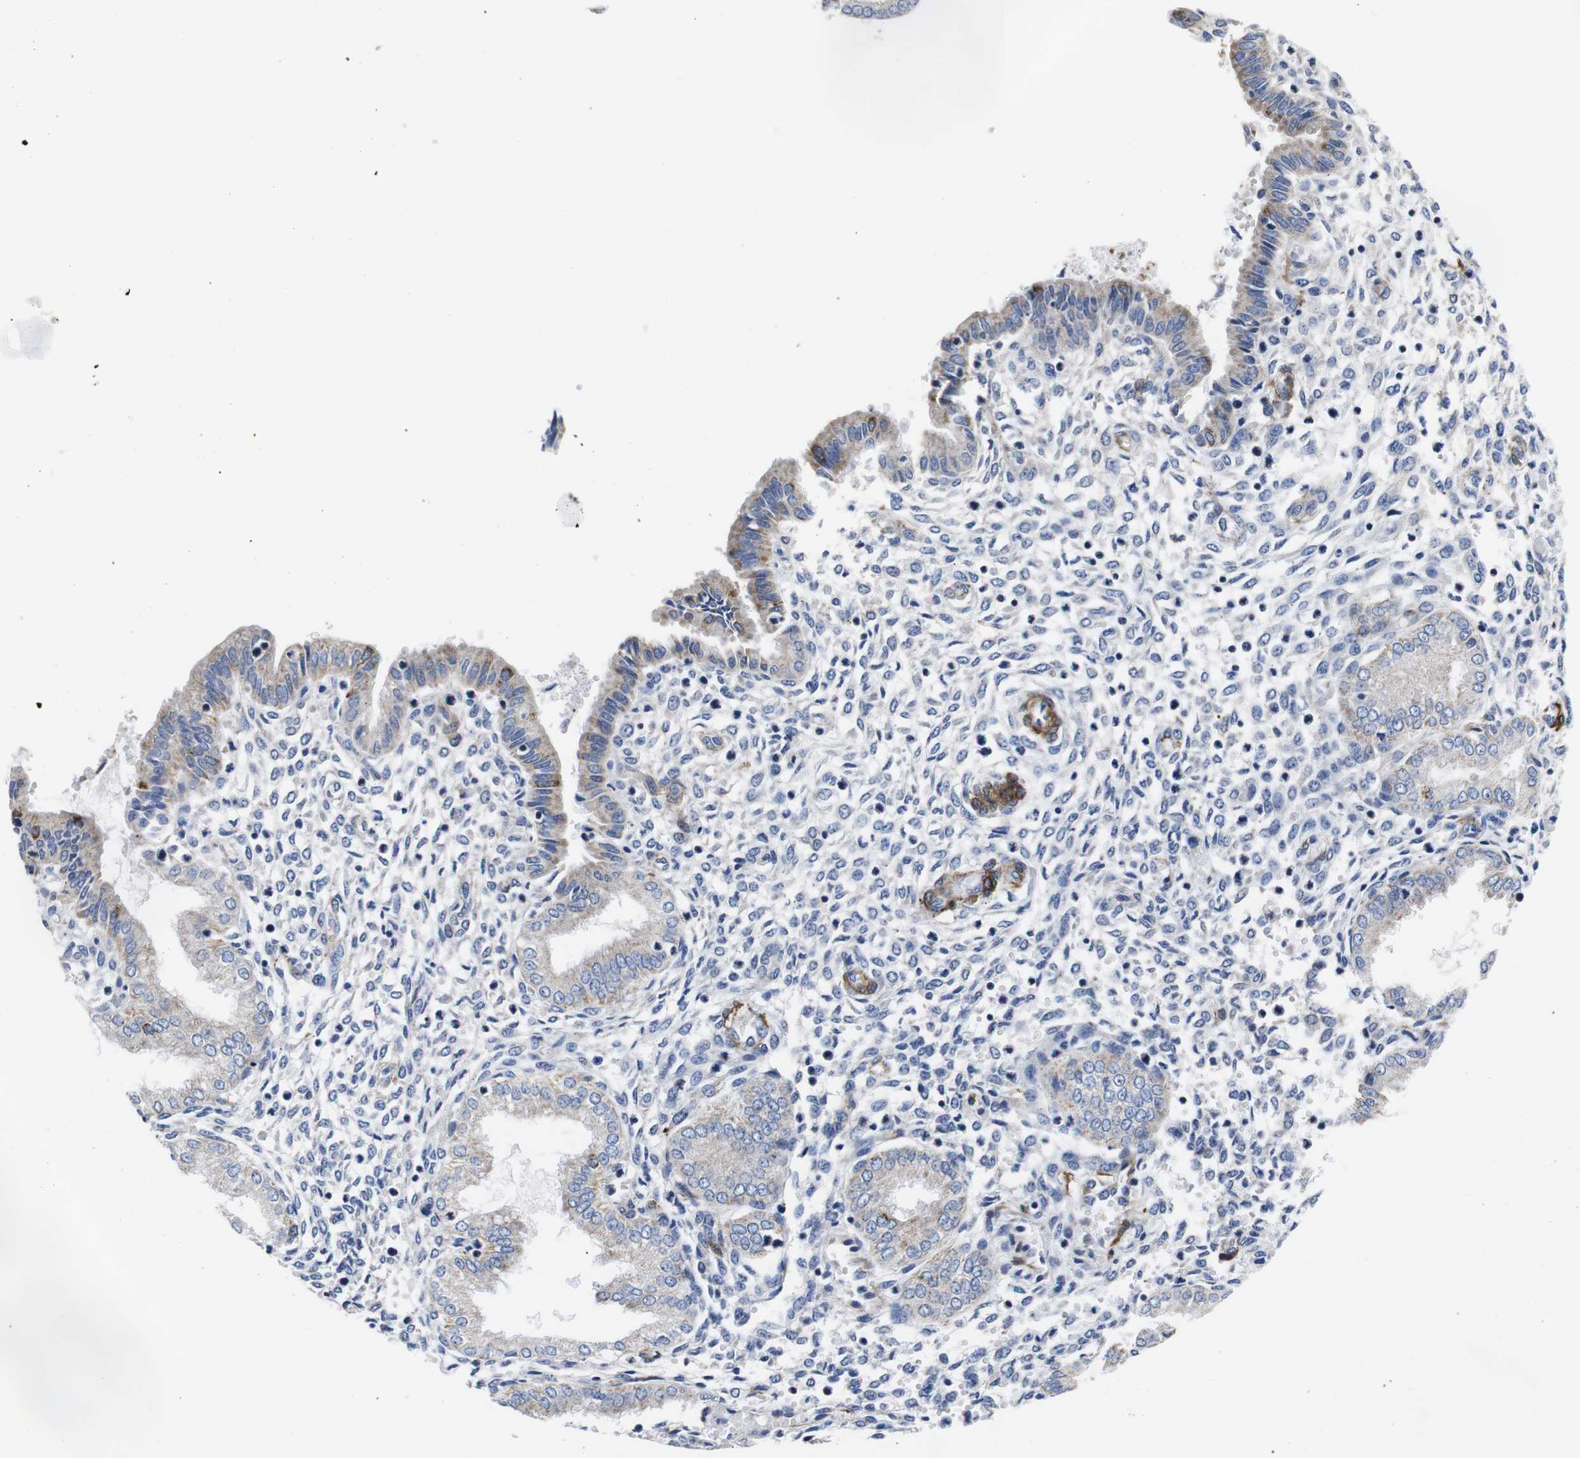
{"staining": {"intensity": "weak", "quantity": "<25%", "location": "cytoplasmic/membranous"}, "tissue": "endometrium", "cell_type": "Cells in endometrial stroma", "image_type": "normal", "snomed": [{"axis": "morphology", "description": "Normal tissue, NOS"}, {"axis": "topography", "description": "Endometrium"}], "caption": "Cells in endometrial stroma are negative for brown protein staining in unremarkable endometrium. The staining is performed using DAB brown chromogen with nuclei counter-stained in using hematoxylin.", "gene": "WNT10A", "patient": {"sex": "female", "age": 33}}